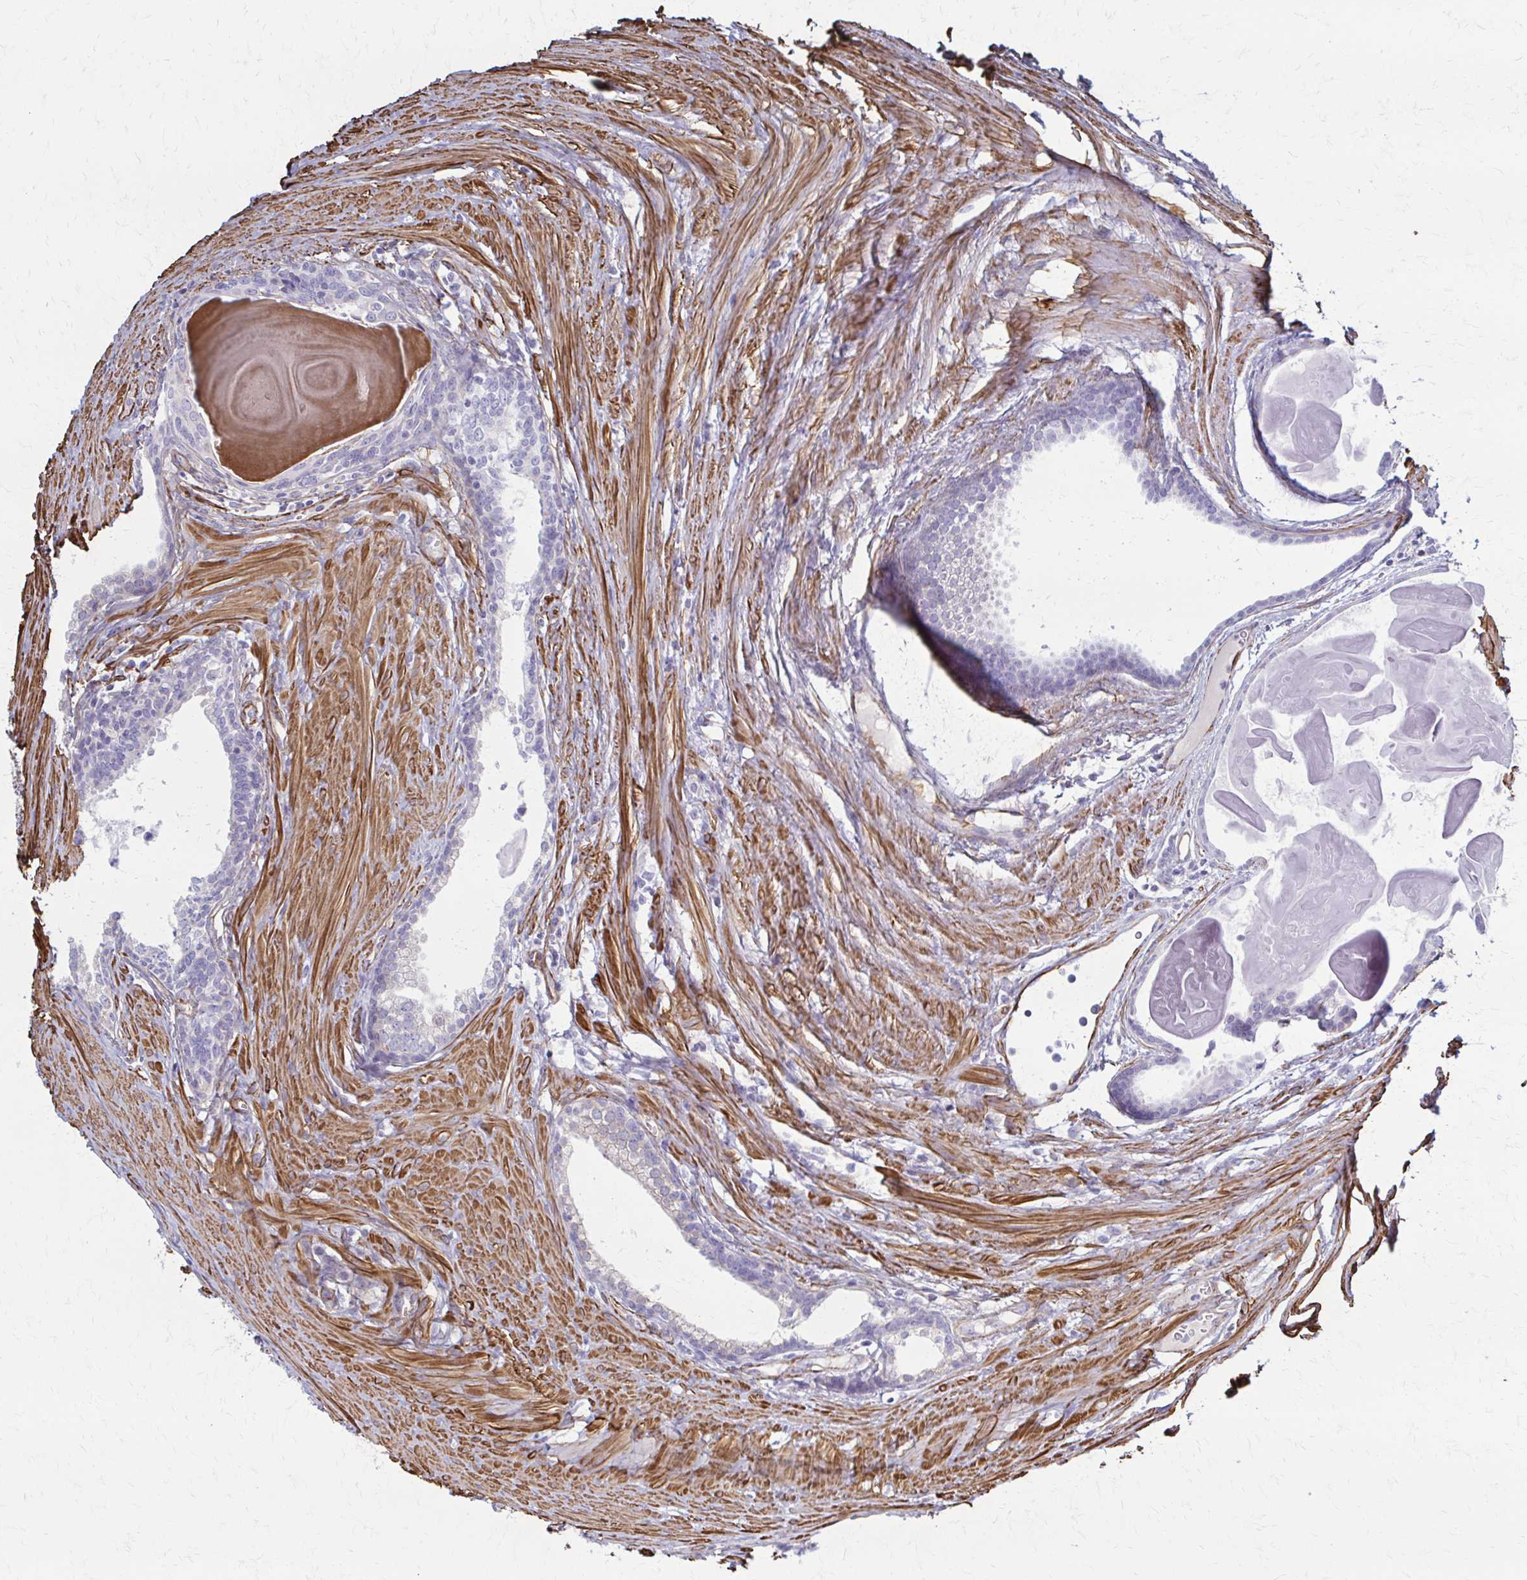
{"staining": {"intensity": "negative", "quantity": "none", "location": "none"}, "tissue": "prostate cancer", "cell_type": "Tumor cells", "image_type": "cancer", "snomed": [{"axis": "morphology", "description": "Adenocarcinoma, High grade"}, {"axis": "topography", "description": "Prostate"}], "caption": "Immunohistochemistry micrograph of neoplastic tissue: prostate cancer stained with DAB shows no significant protein staining in tumor cells.", "gene": "TIMMDC1", "patient": {"sex": "male", "age": 68}}